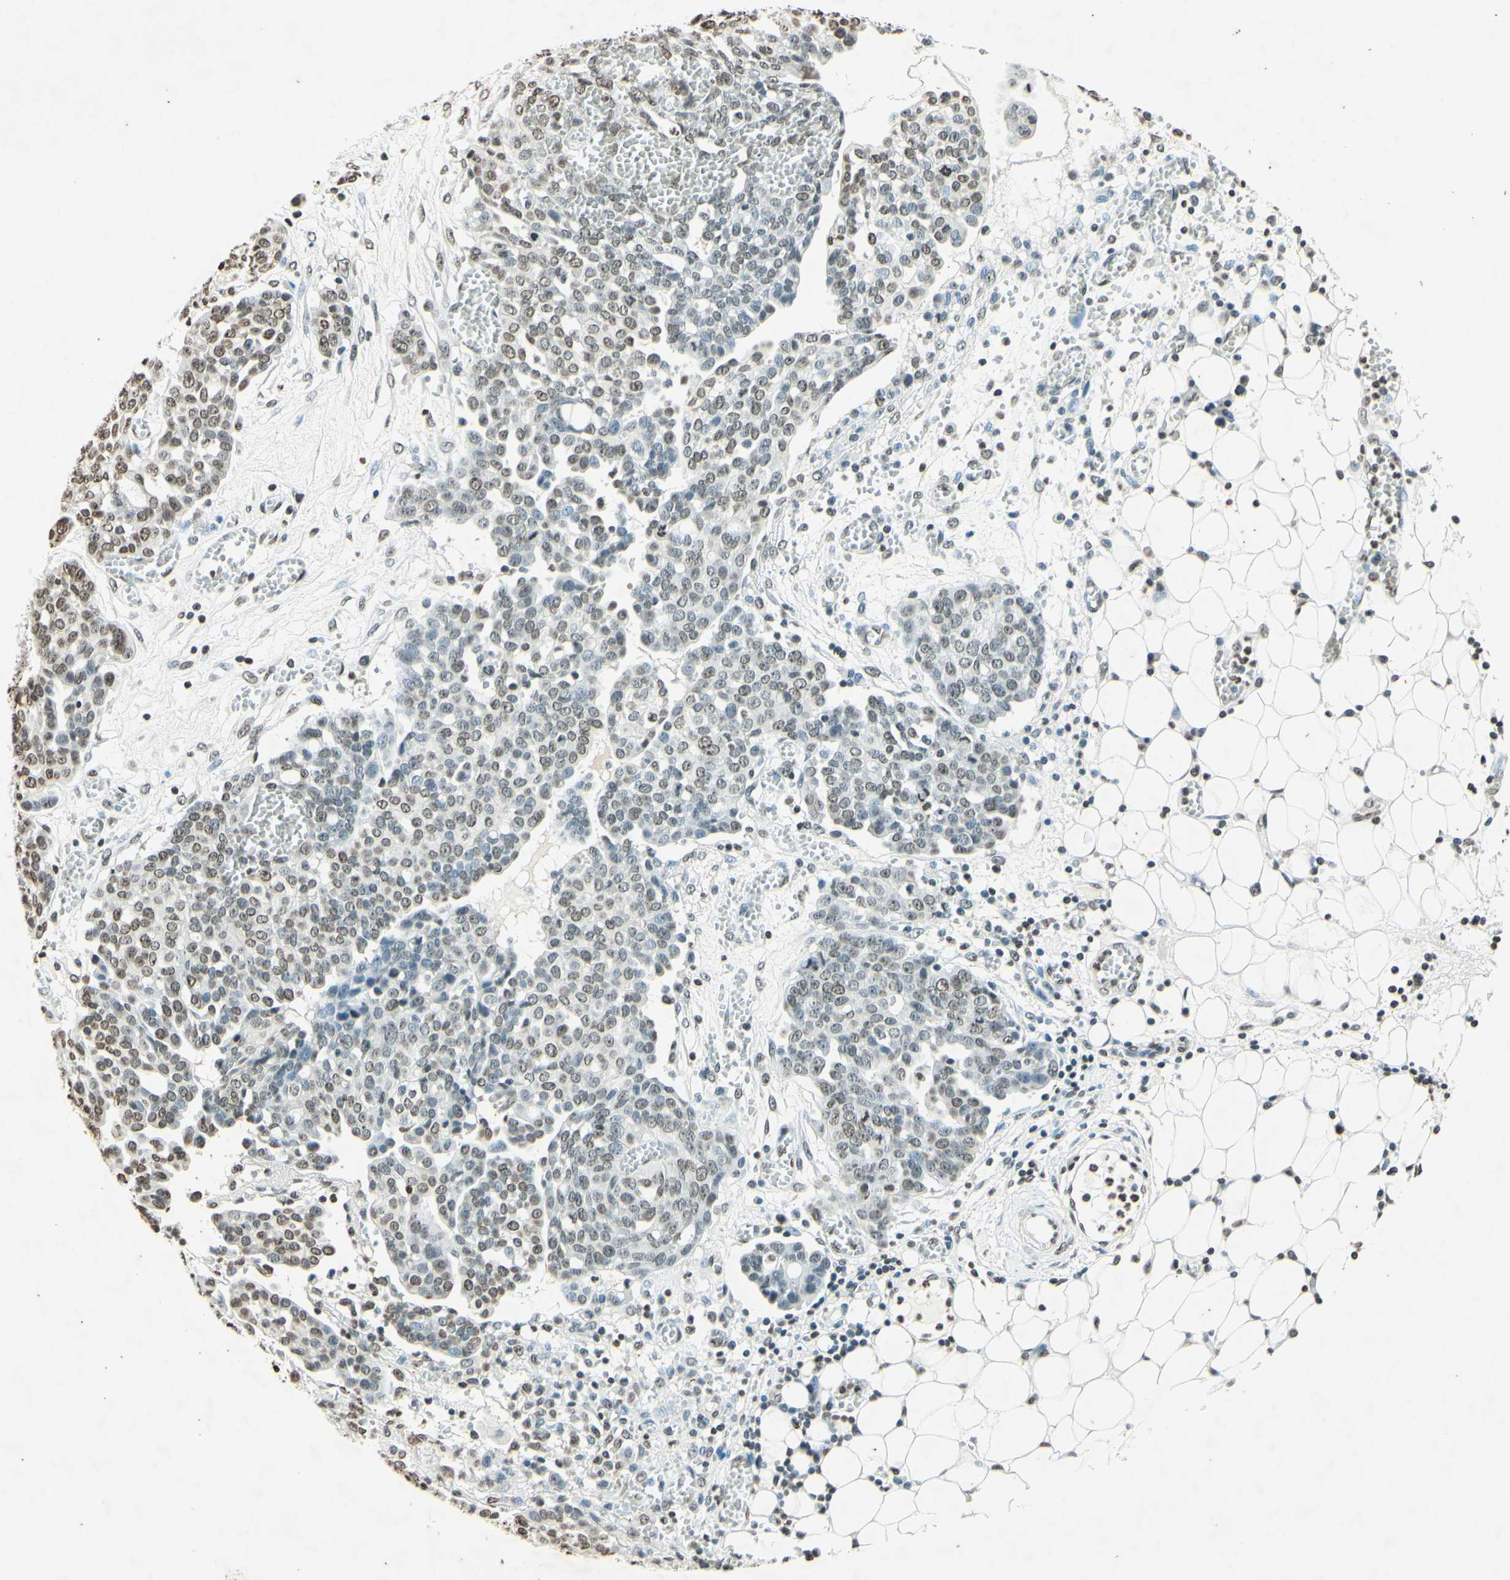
{"staining": {"intensity": "weak", "quantity": "25%-75%", "location": "nuclear"}, "tissue": "ovarian cancer", "cell_type": "Tumor cells", "image_type": "cancer", "snomed": [{"axis": "morphology", "description": "Cystadenocarcinoma, serous, NOS"}, {"axis": "topography", "description": "Soft tissue"}, {"axis": "topography", "description": "Ovary"}], "caption": "This is a histology image of IHC staining of ovarian cancer, which shows weak expression in the nuclear of tumor cells.", "gene": "MSH2", "patient": {"sex": "female", "age": 57}}